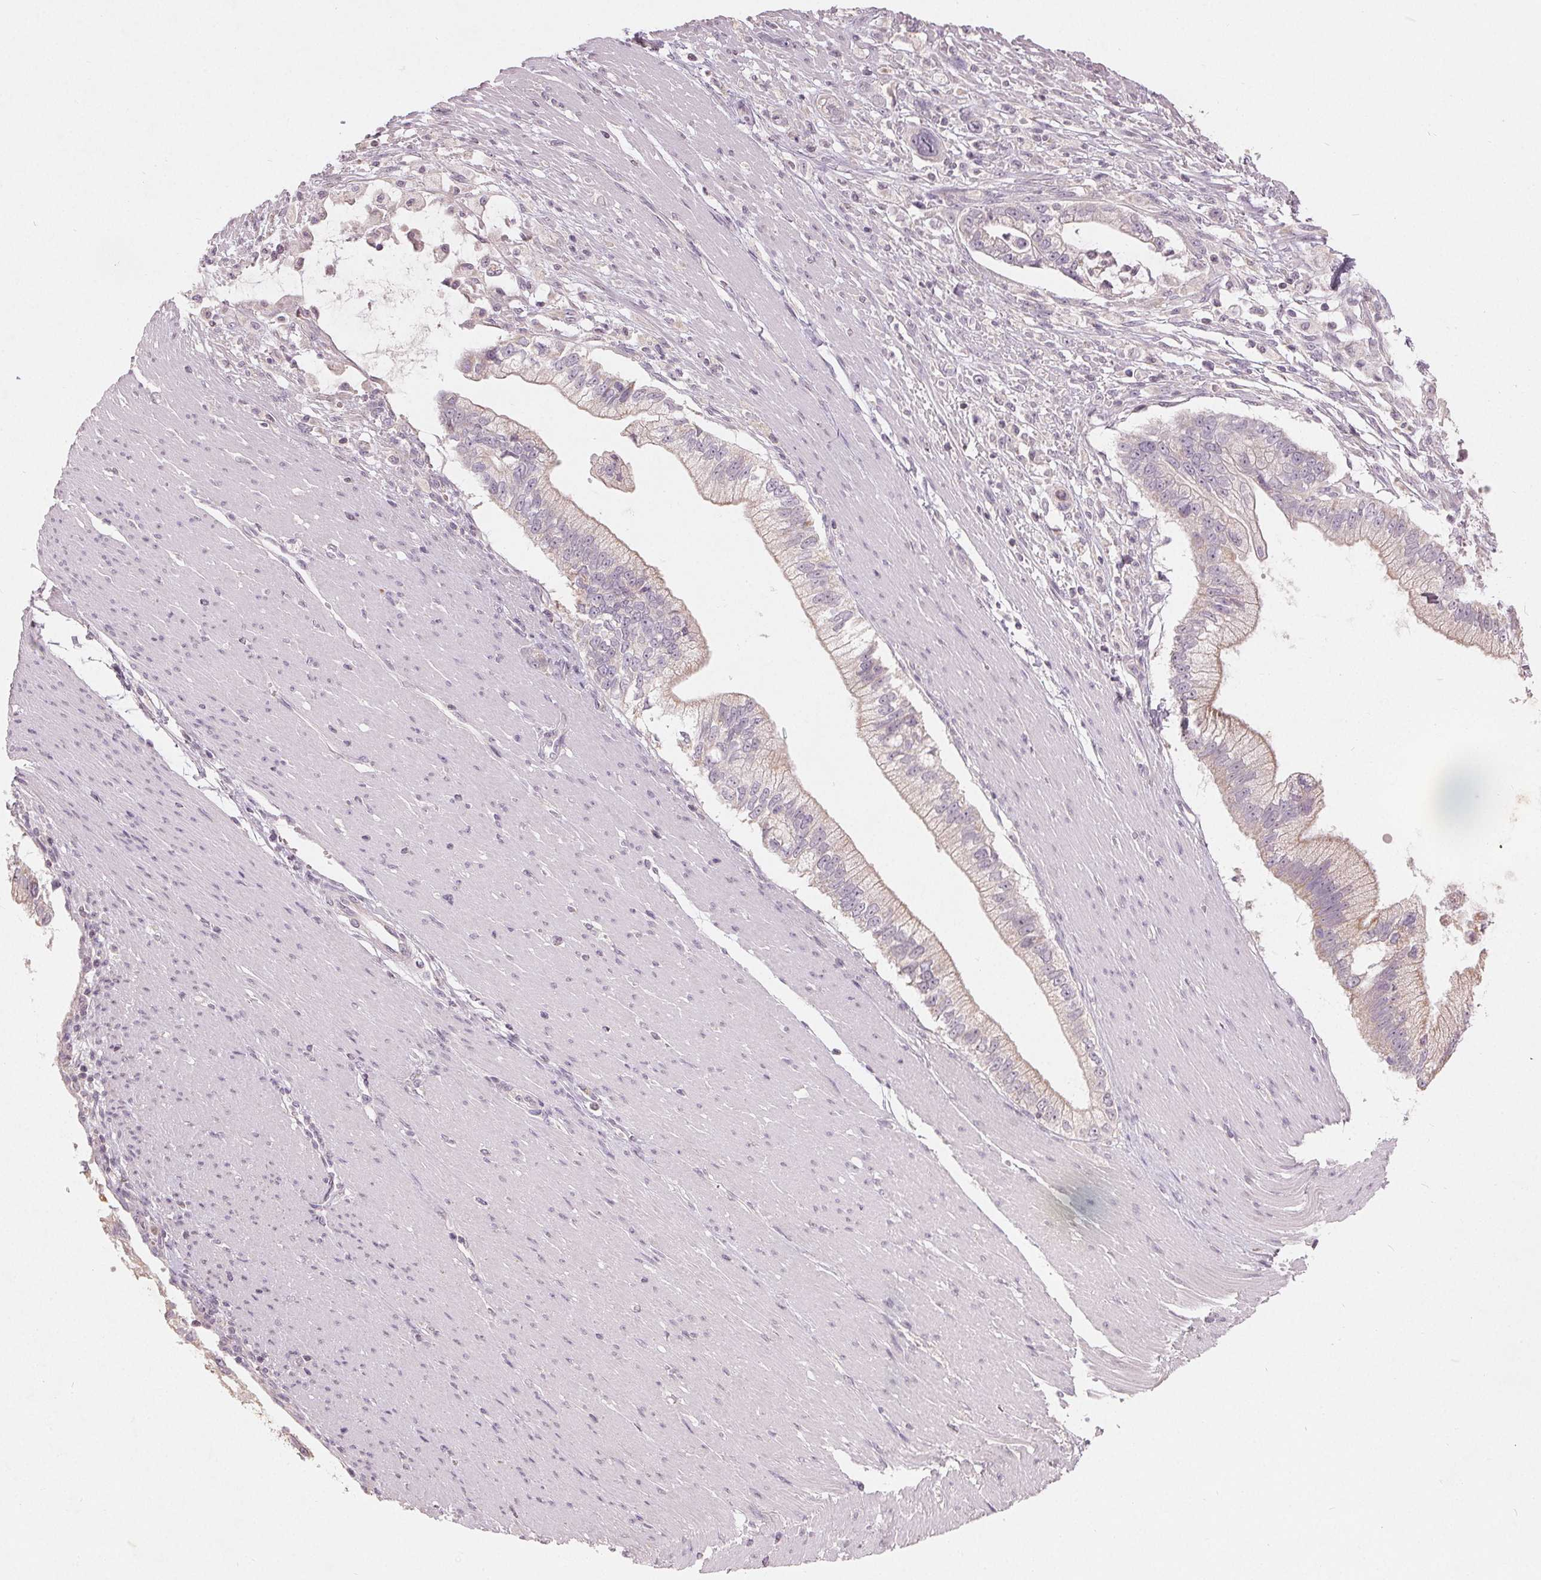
{"staining": {"intensity": "weak", "quantity": "<25%", "location": "cytoplasmic/membranous"}, "tissue": "pancreatic cancer", "cell_type": "Tumor cells", "image_type": "cancer", "snomed": [{"axis": "morphology", "description": "Adenocarcinoma, NOS"}, {"axis": "topography", "description": "Pancreas"}], "caption": "Tumor cells show no significant expression in adenocarcinoma (pancreatic).", "gene": "TRIM60", "patient": {"sex": "male", "age": 70}}